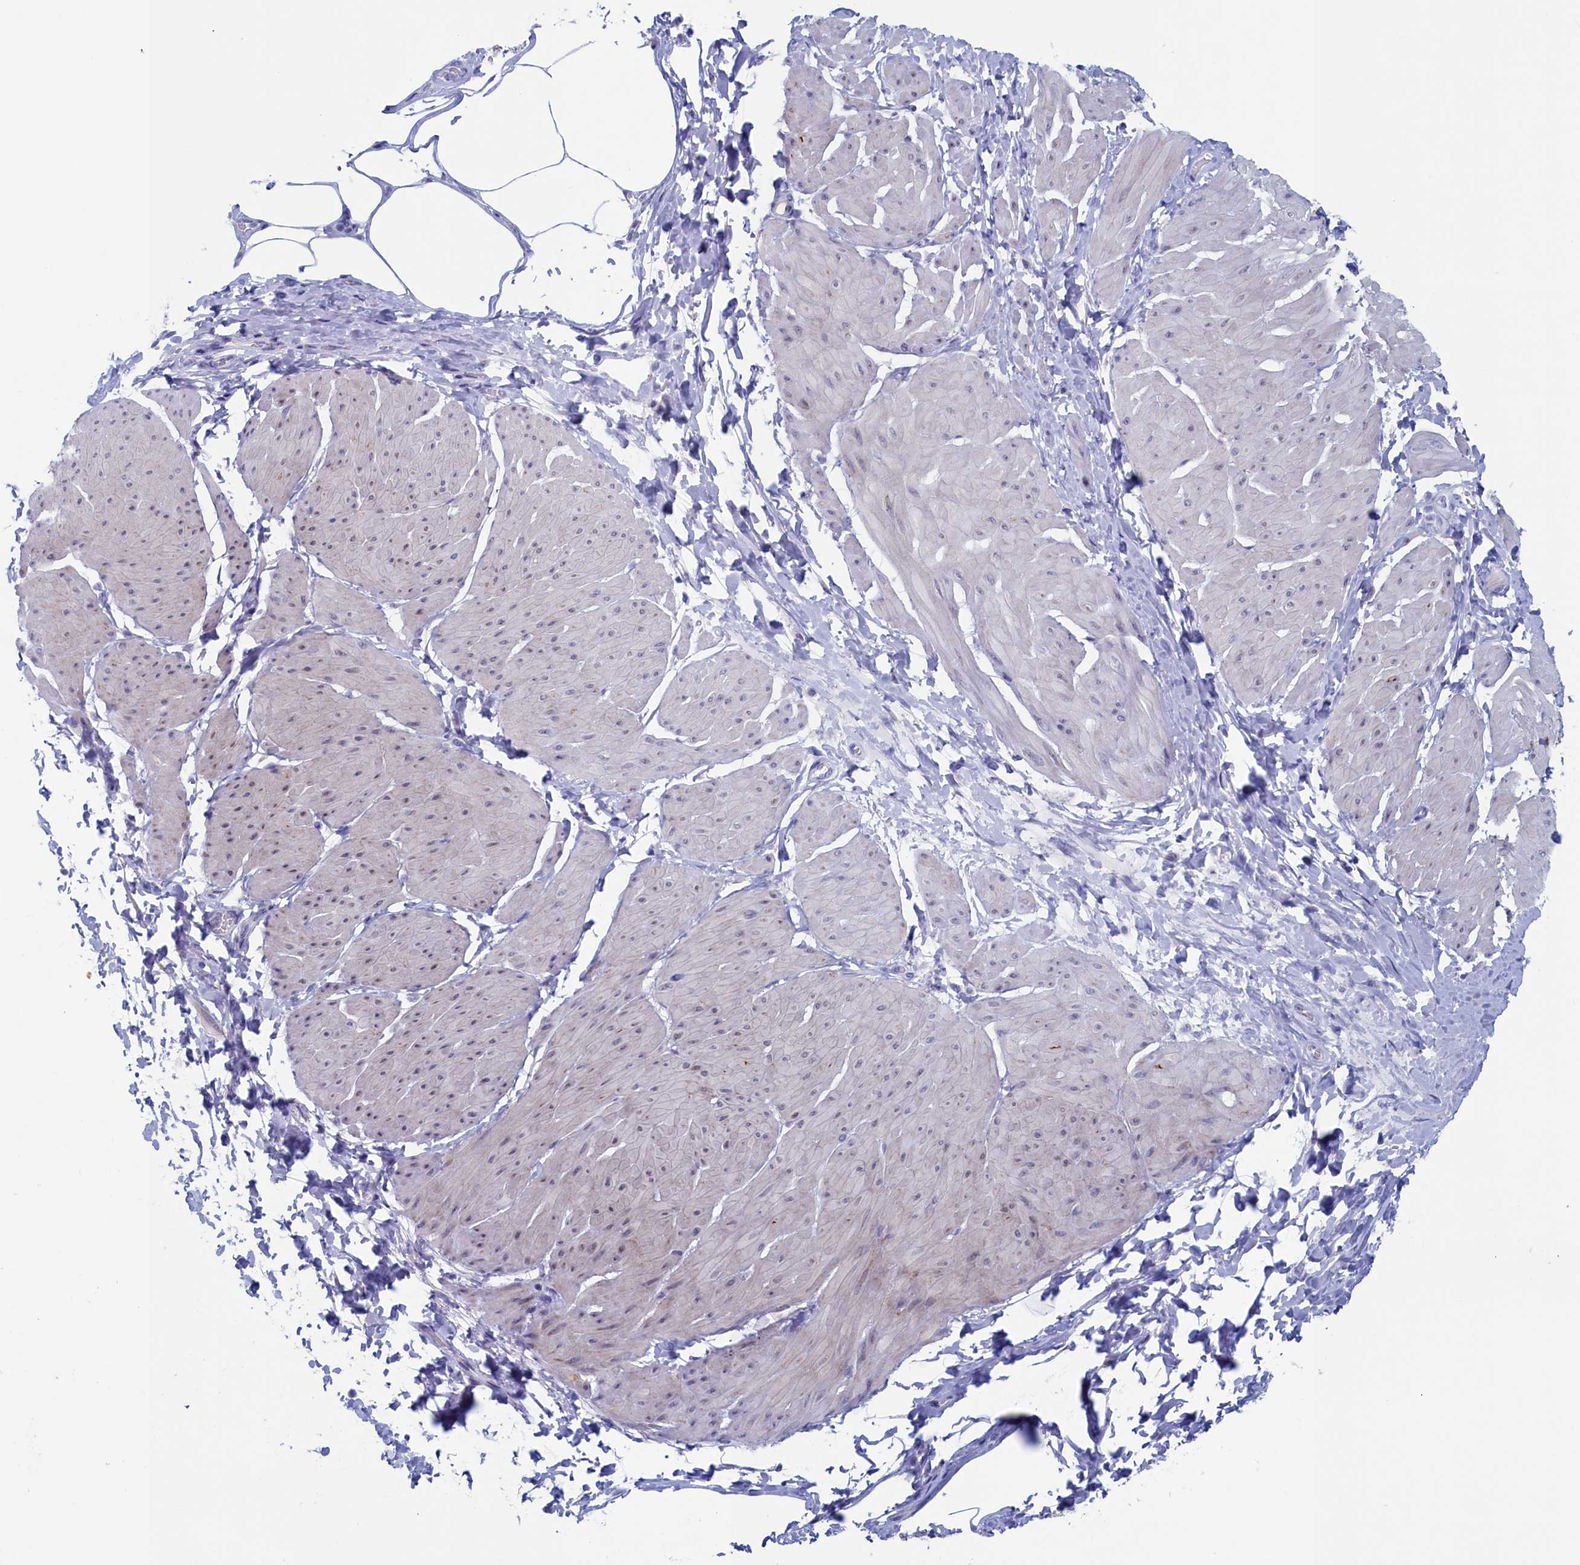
{"staining": {"intensity": "negative", "quantity": "none", "location": "none"}, "tissue": "smooth muscle", "cell_type": "Smooth muscle cells", "image_type": "normal", "snomed": [{"axis": "morphology", "description": "Urothelial carcinoma, High grade"}, {"axis": "topography", "description": "Urinary bladder"}], "caption": "IHC of benign human smooth muscle demonstrates no expression in smooth muscle cells.", "gene": "WDR76", "patient": {"sex": "male", "age": 46}}